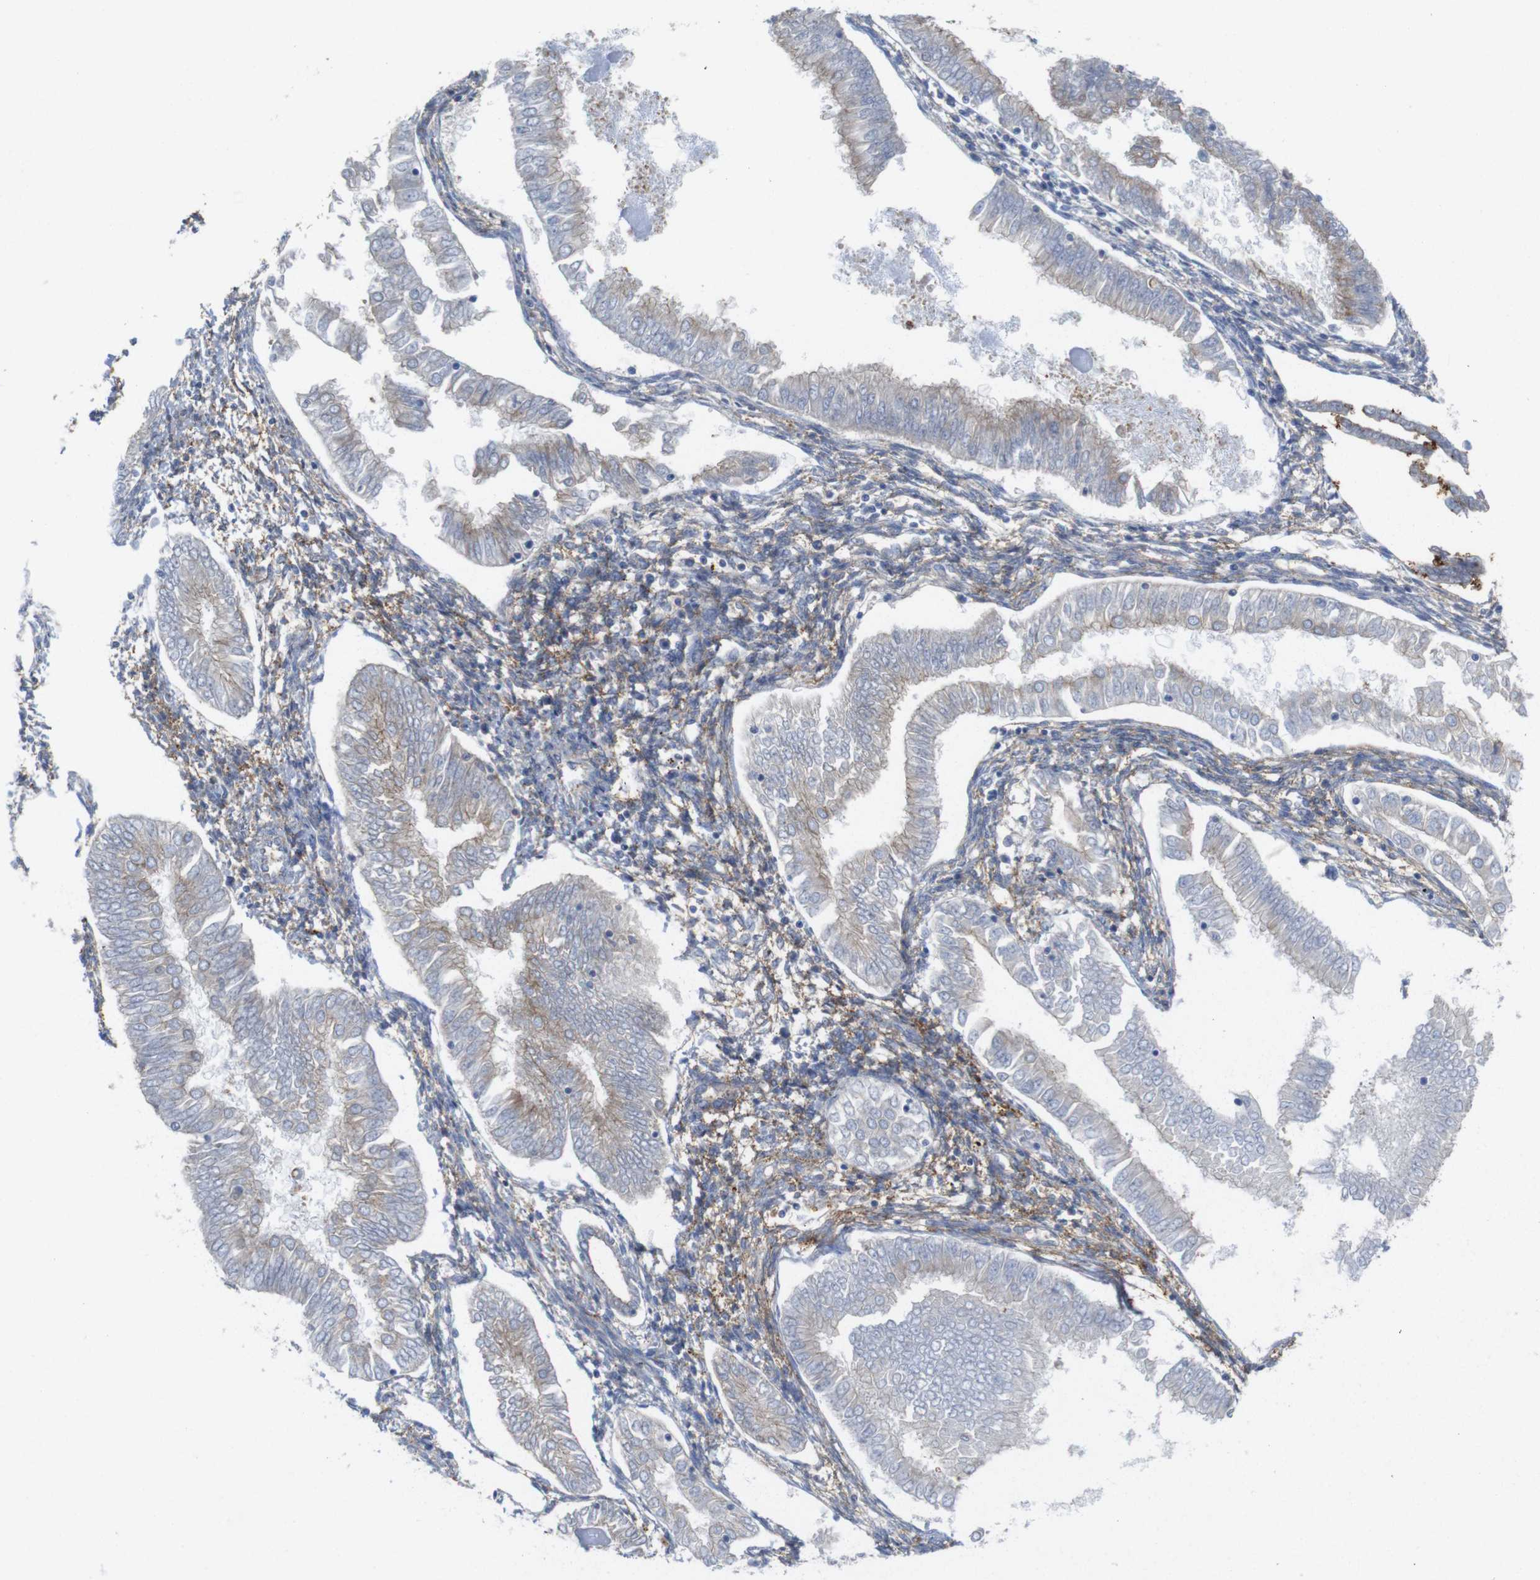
{"staining": {"intensity": "weak", "quantity": "<25%", "location": "cytoplasmic/membranous"}, "tissue": "endometrial cancer", "cell_type": "Tumor cells", "image_type": "cancer", "snomed": [{"axis": "morphology", "description": "Adenocarcinoma, NOS"}, {"axis": "topography", "description": "Endometrium"}], "caption": "DAB immunohistochemical staining of endometrial cancer demonstrates no significant staining in tumor cells.", "gene": "CYBRD1", "patient": {"sex": "female", "age": 53}}